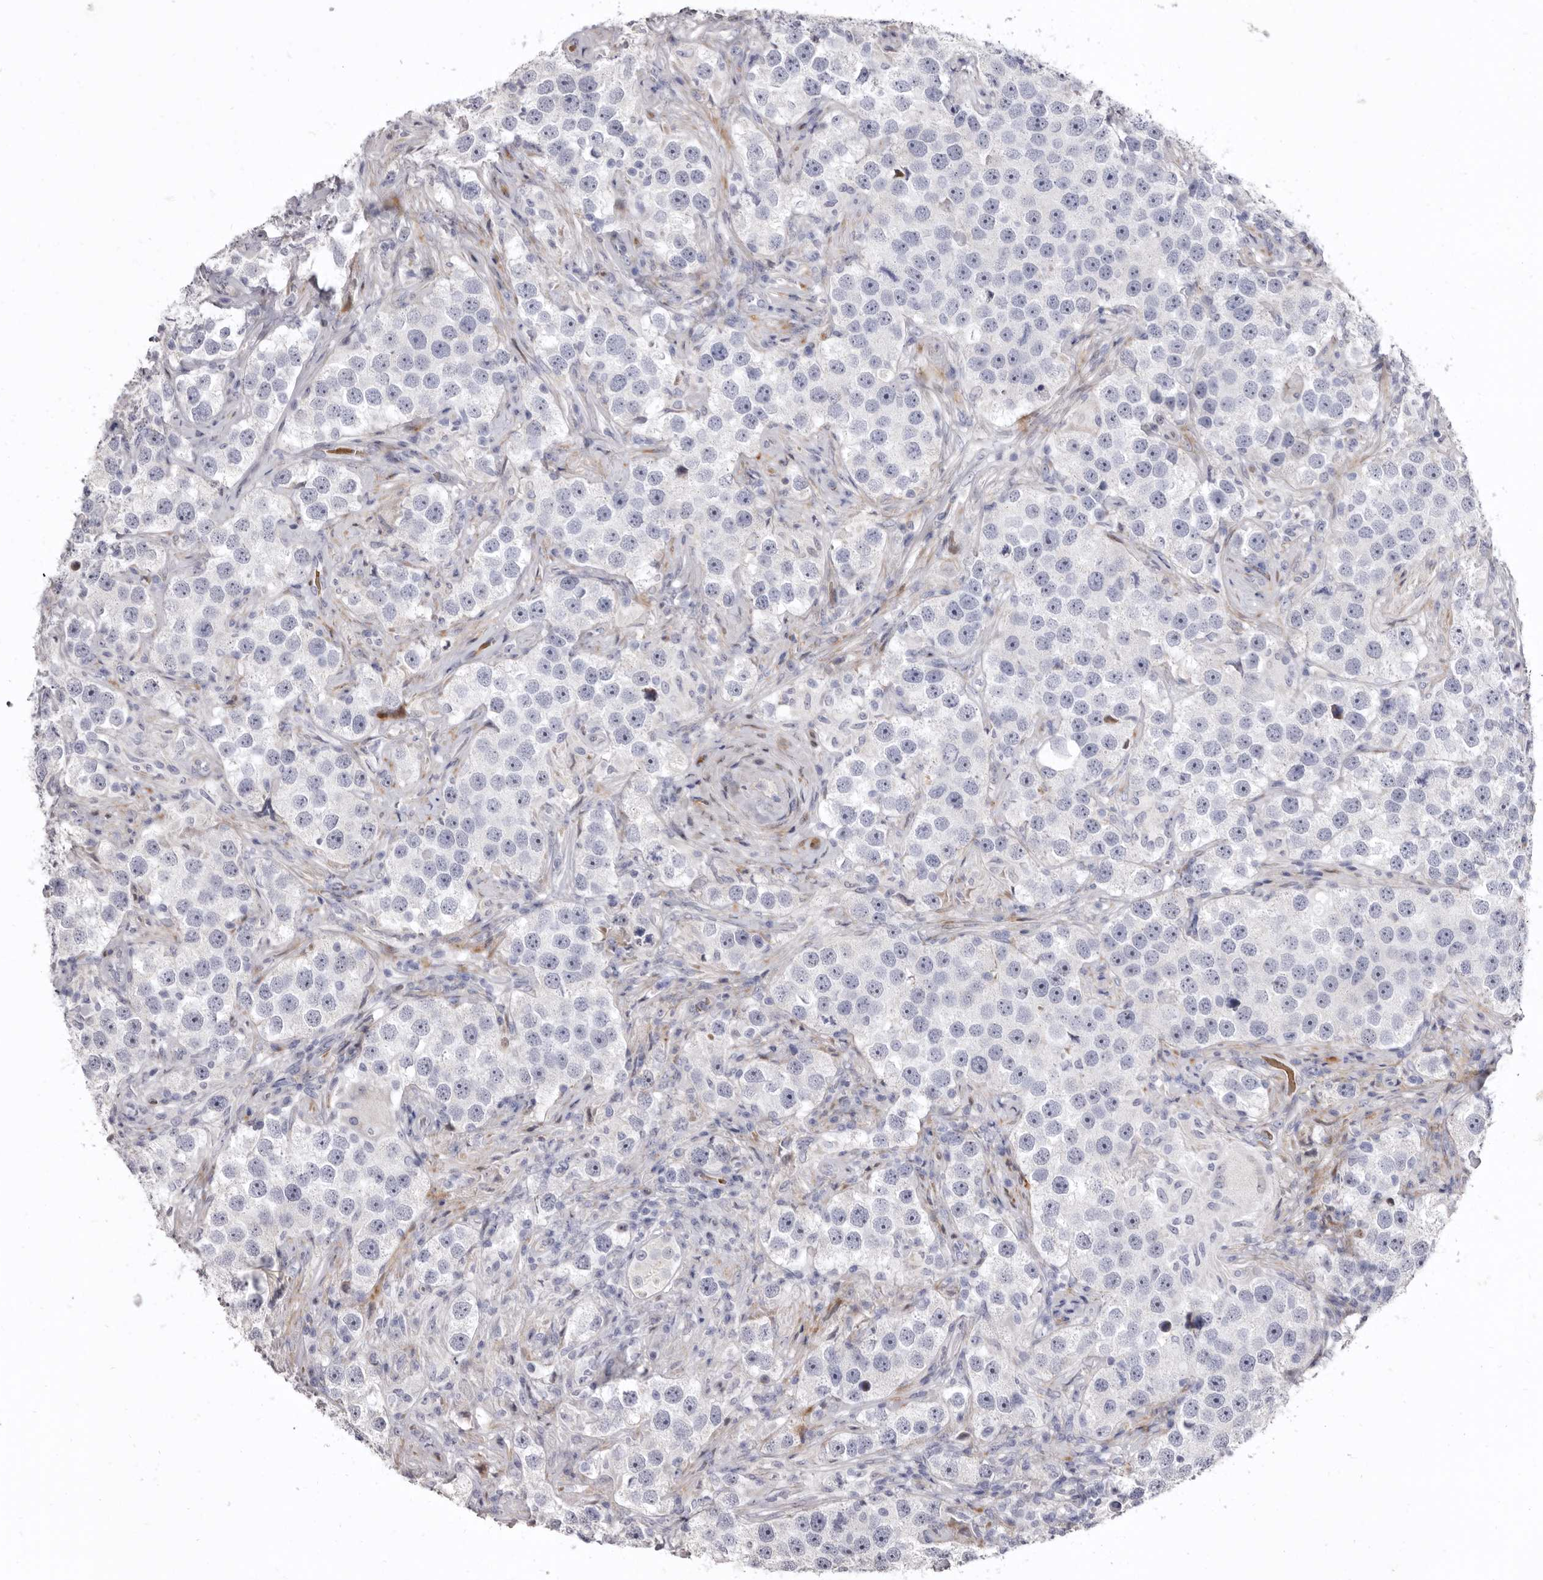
{"staining": {"intensity": "negative", "quantity": "none", "location": "none"}, "tissue": "testis cancer", "cell_type": "Tumor cells", "image_type": "cancer", "snomed": [{"axis": "morphology", "description": "Seminoma, NOS"}, {"axis": "topography", "description": "Testis"}], "caption": "DAB (3,3'-diaminobenzidine) immunohistochemical staining of human seminoma (testis) reveals no significant staining in tumor cells.", "gene": "AIDA", "patient": {"sex": "male", "age": 49}}